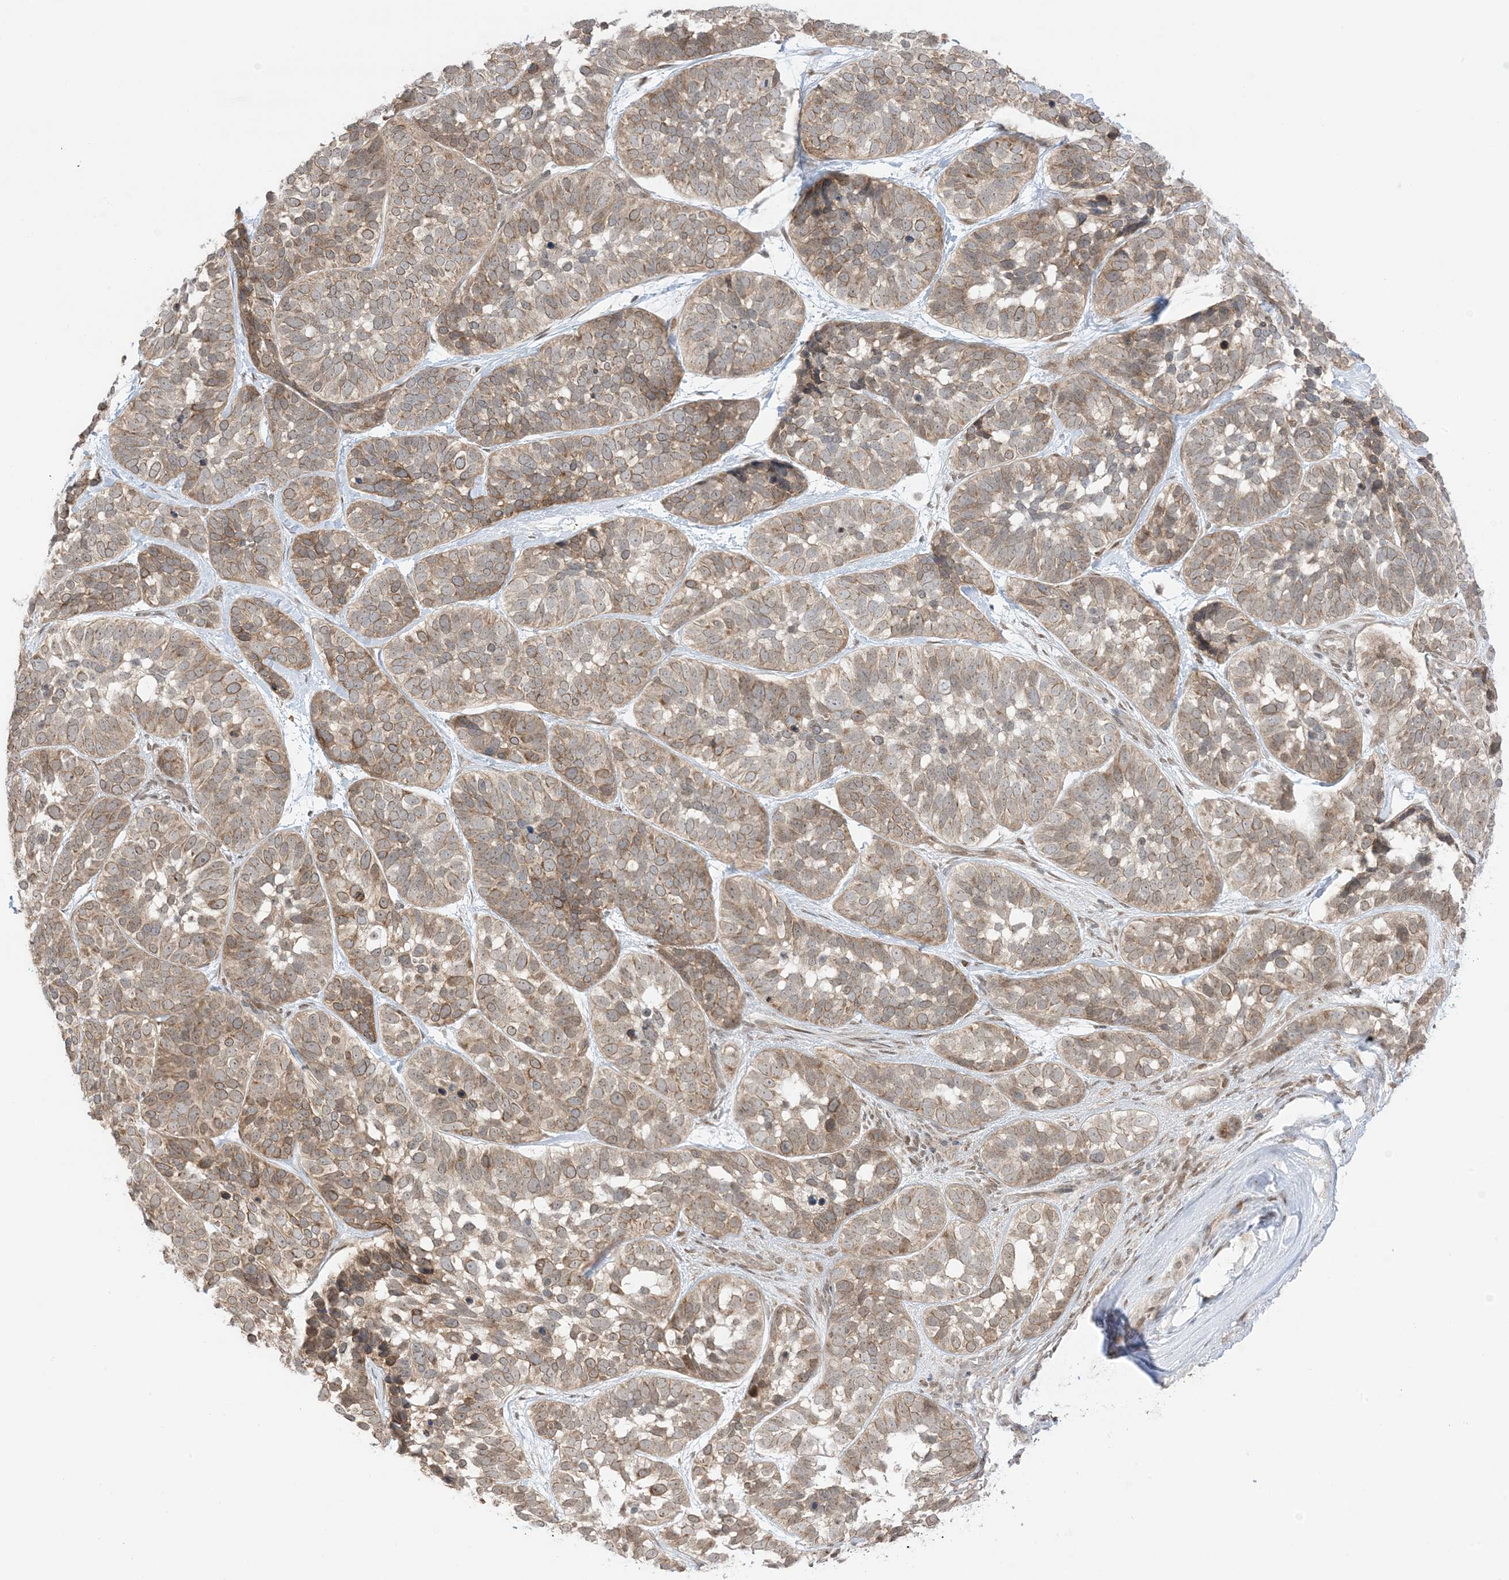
{"staining": {"intensity": "moderate", "quantity": ">75%", "location": "cytoplasmic/membranous"}, "tissue": "skin cancer", "cell_type": "Tumor cells", "image_type": "cancer", "snomed": [{"axis": "morphology", "description": "Basal cell carcinoma"}, {"axis": "topography", "description": "Skin"}], "caption": "Immunohistochemical staining of skin cancer shows medium levels of moderate cytoplasmic/membranous expression in about >75% of tumor cells.", "gene": "UBE2E2", "patient": {"sex": "male", "age": 62}}